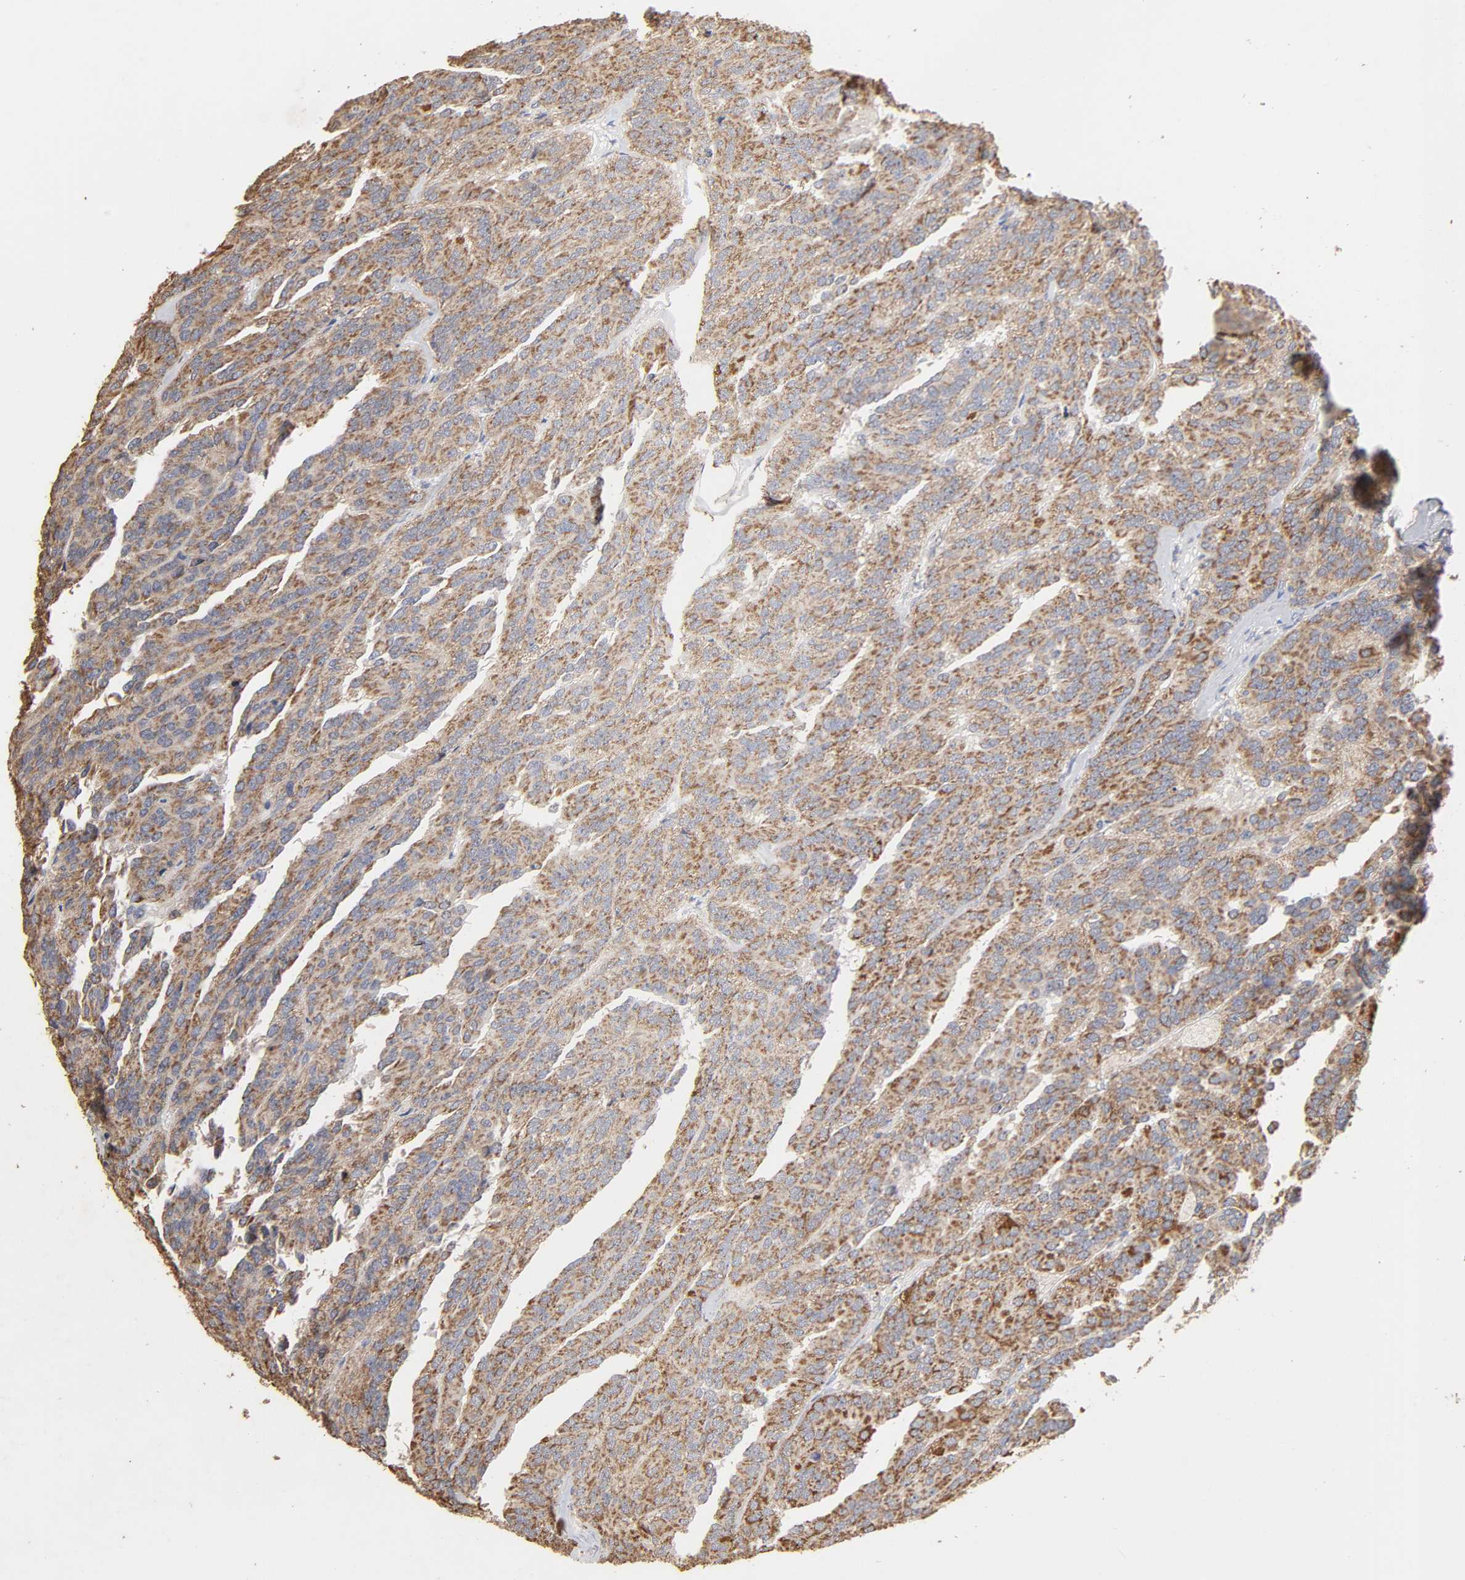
{"staining": {"intensity": "strong", "quantity": ">75%", "location": "cytoplasmic/membranous"}, "tissue": "renal cancer", "cell_type": "Tumor cells", "image_type": "cancer", "snomed": [{"axis": "morphology", "description": "Adenocarcinoma, NOS"}, {"axis": "topography", "description": "Kidney"}], "caption": "The histopathology image exhibits staining of adenocarcinoma (renal), revealing strong cytoplasmic/membranous protein staining (brown color) within tumor cells. (Stains: DAB (3,3'-diaminobenzidine) in brown, nuclei in blue, Microscopy: brightfield microscopy at high magnification).", "gene": "CYCS", "patient": {"sex": "male", "age": 46}}